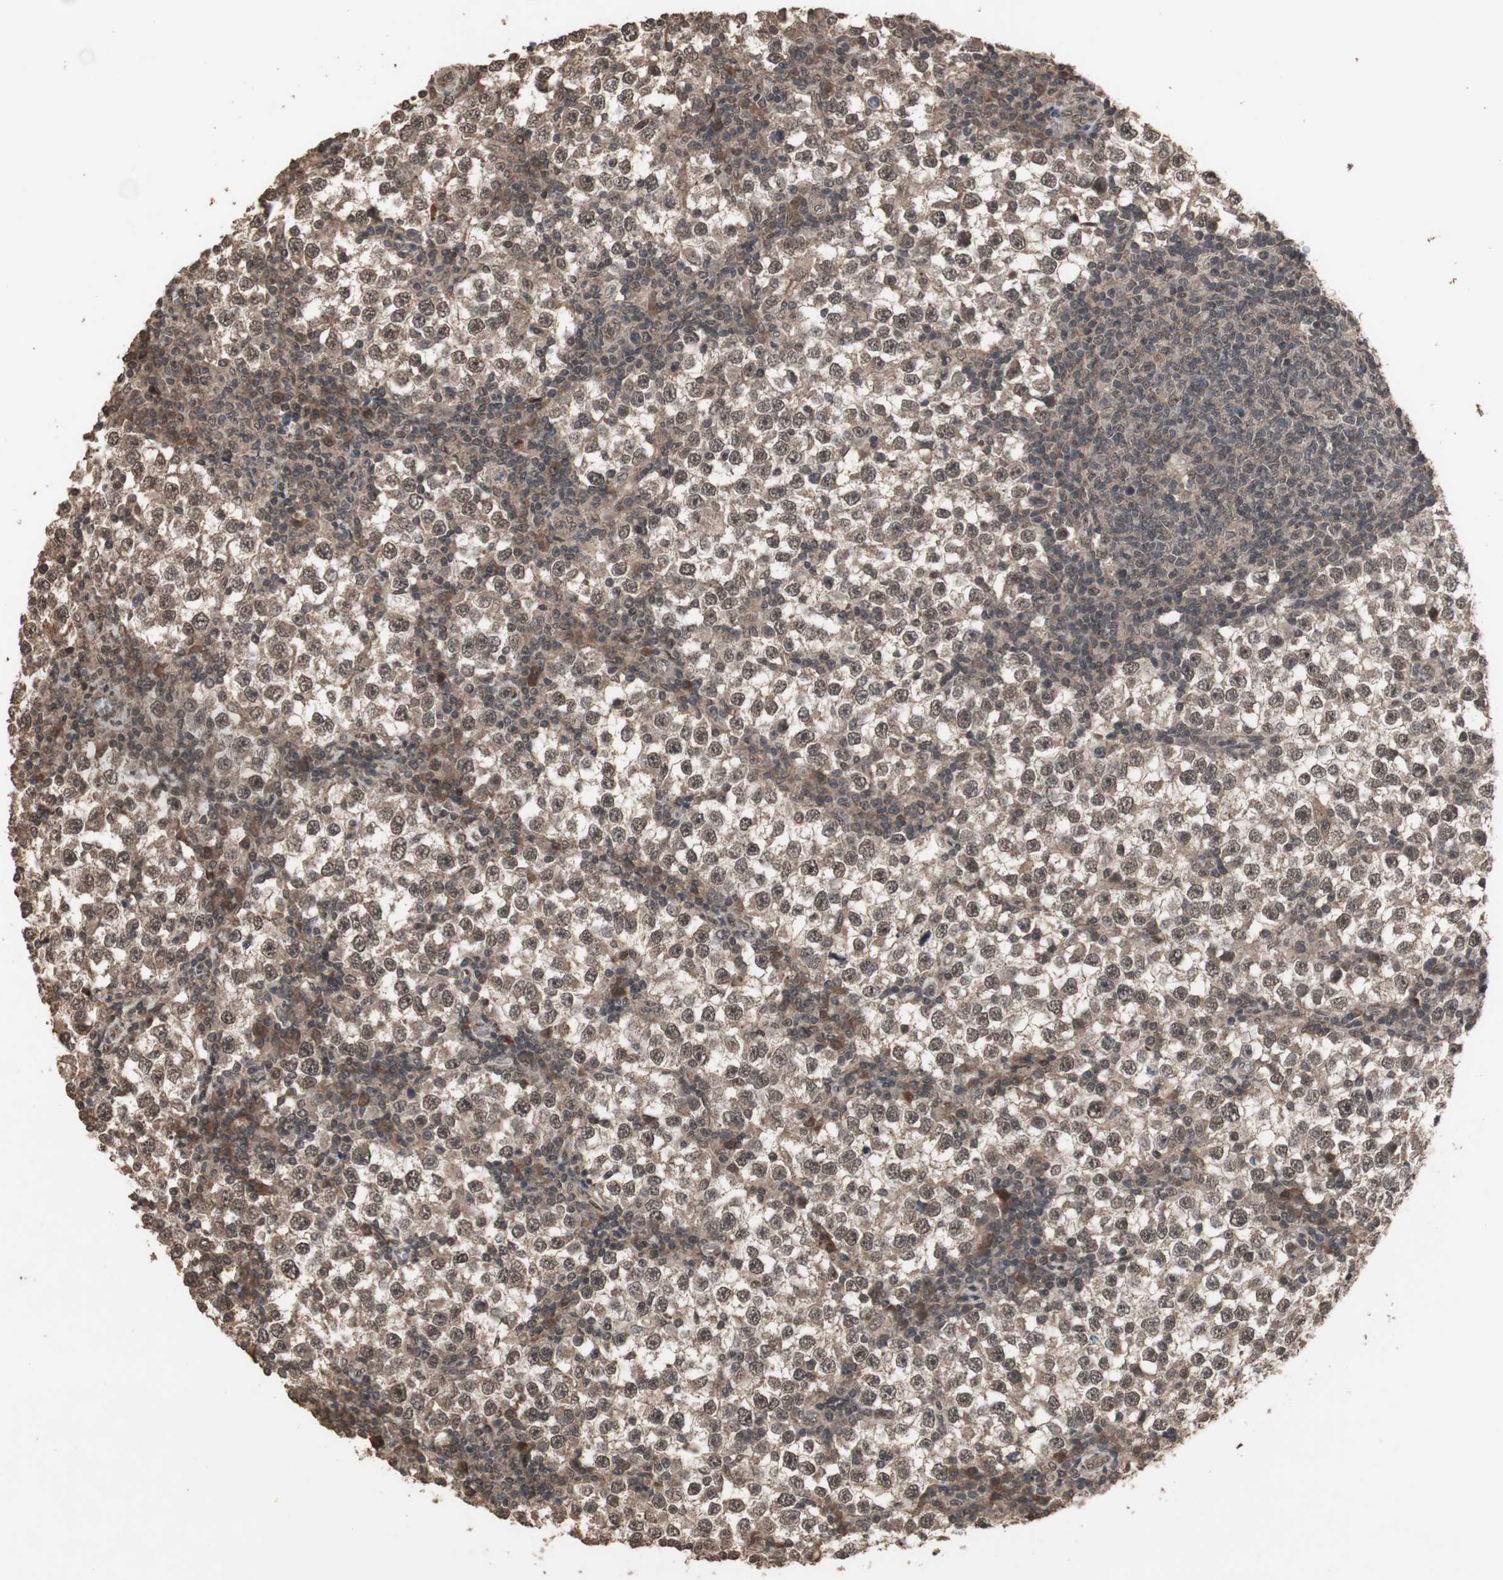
{"staining": {"intensity": "moderate", "quantity": ">75%", "location": "cytoplasmic/membranous,nuclear"}, "tissue": "testis cancer", "cell_type": "Tumor cells", "image_type": "cancer", "snomed": [{"axis": "morphology", "description": "Seminoma, NOS"}, {"axis": "topography", "description": "Testis"}], "caption": "A medium amount of moderate cytoplasmic/membranous and nuclear positivity is present in approximately >75% of tumor cells in testis seminoma tissue.", "gene": "KANSL1", "patient": {"sex": "male", "age": 65}}